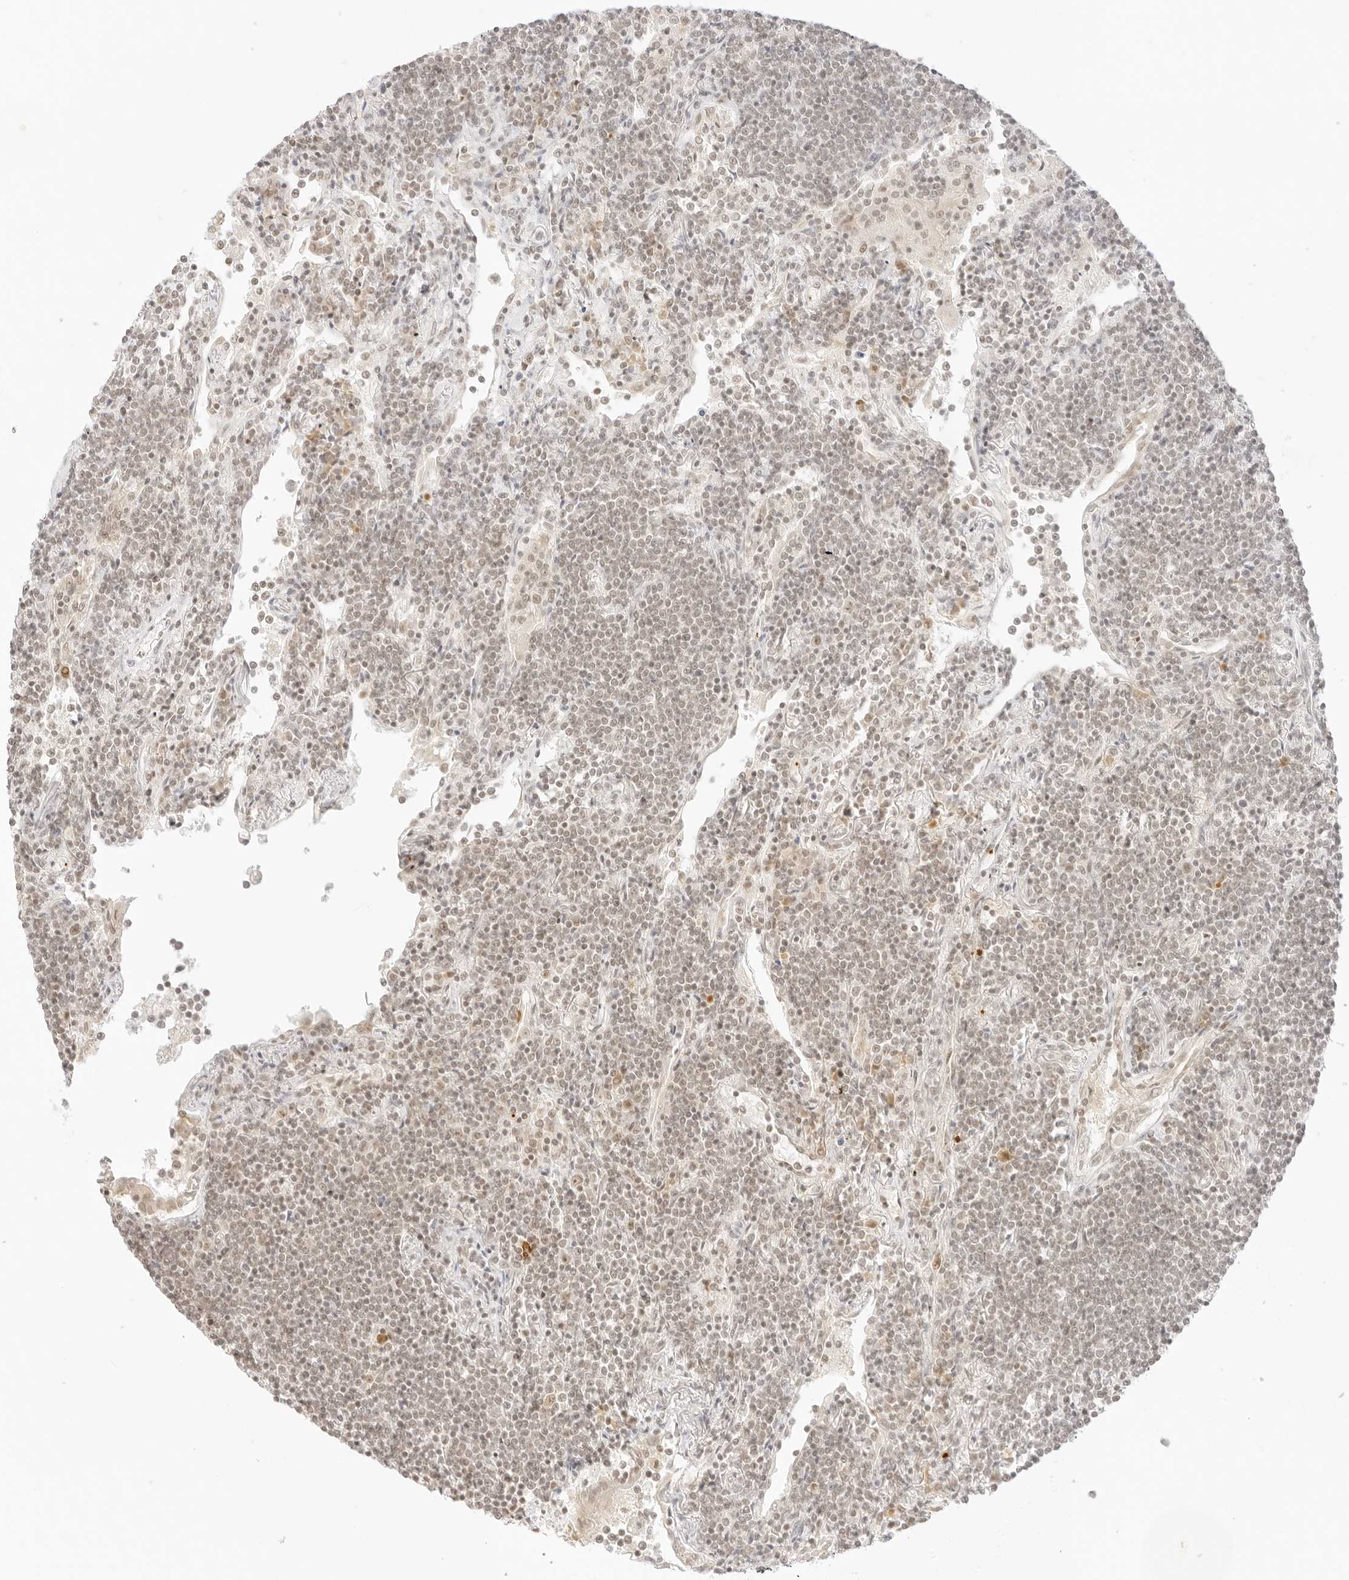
{"staining": {"intensity": "weak", "quantity": "<25%", "location": "nuclear"}, "tissue": "lymphoma", "cell_type": "Tumor cells", "image_type": "cancer", "snomed": [{"axis": "morphology", "description": "Malignant lymphoma, non-Hodgkin's type, Low grade"}, {"axis": "topography", "description": "Lung"}], "caption": "Human malignant lymphoma, non-Hodgkin's type (low-grade) stained for a protein using immunohistochemistry (IHC) exhibits no expression in tumor cells.", "gene": "GNAS", "patient": {"sex": "female", "age": 71}}